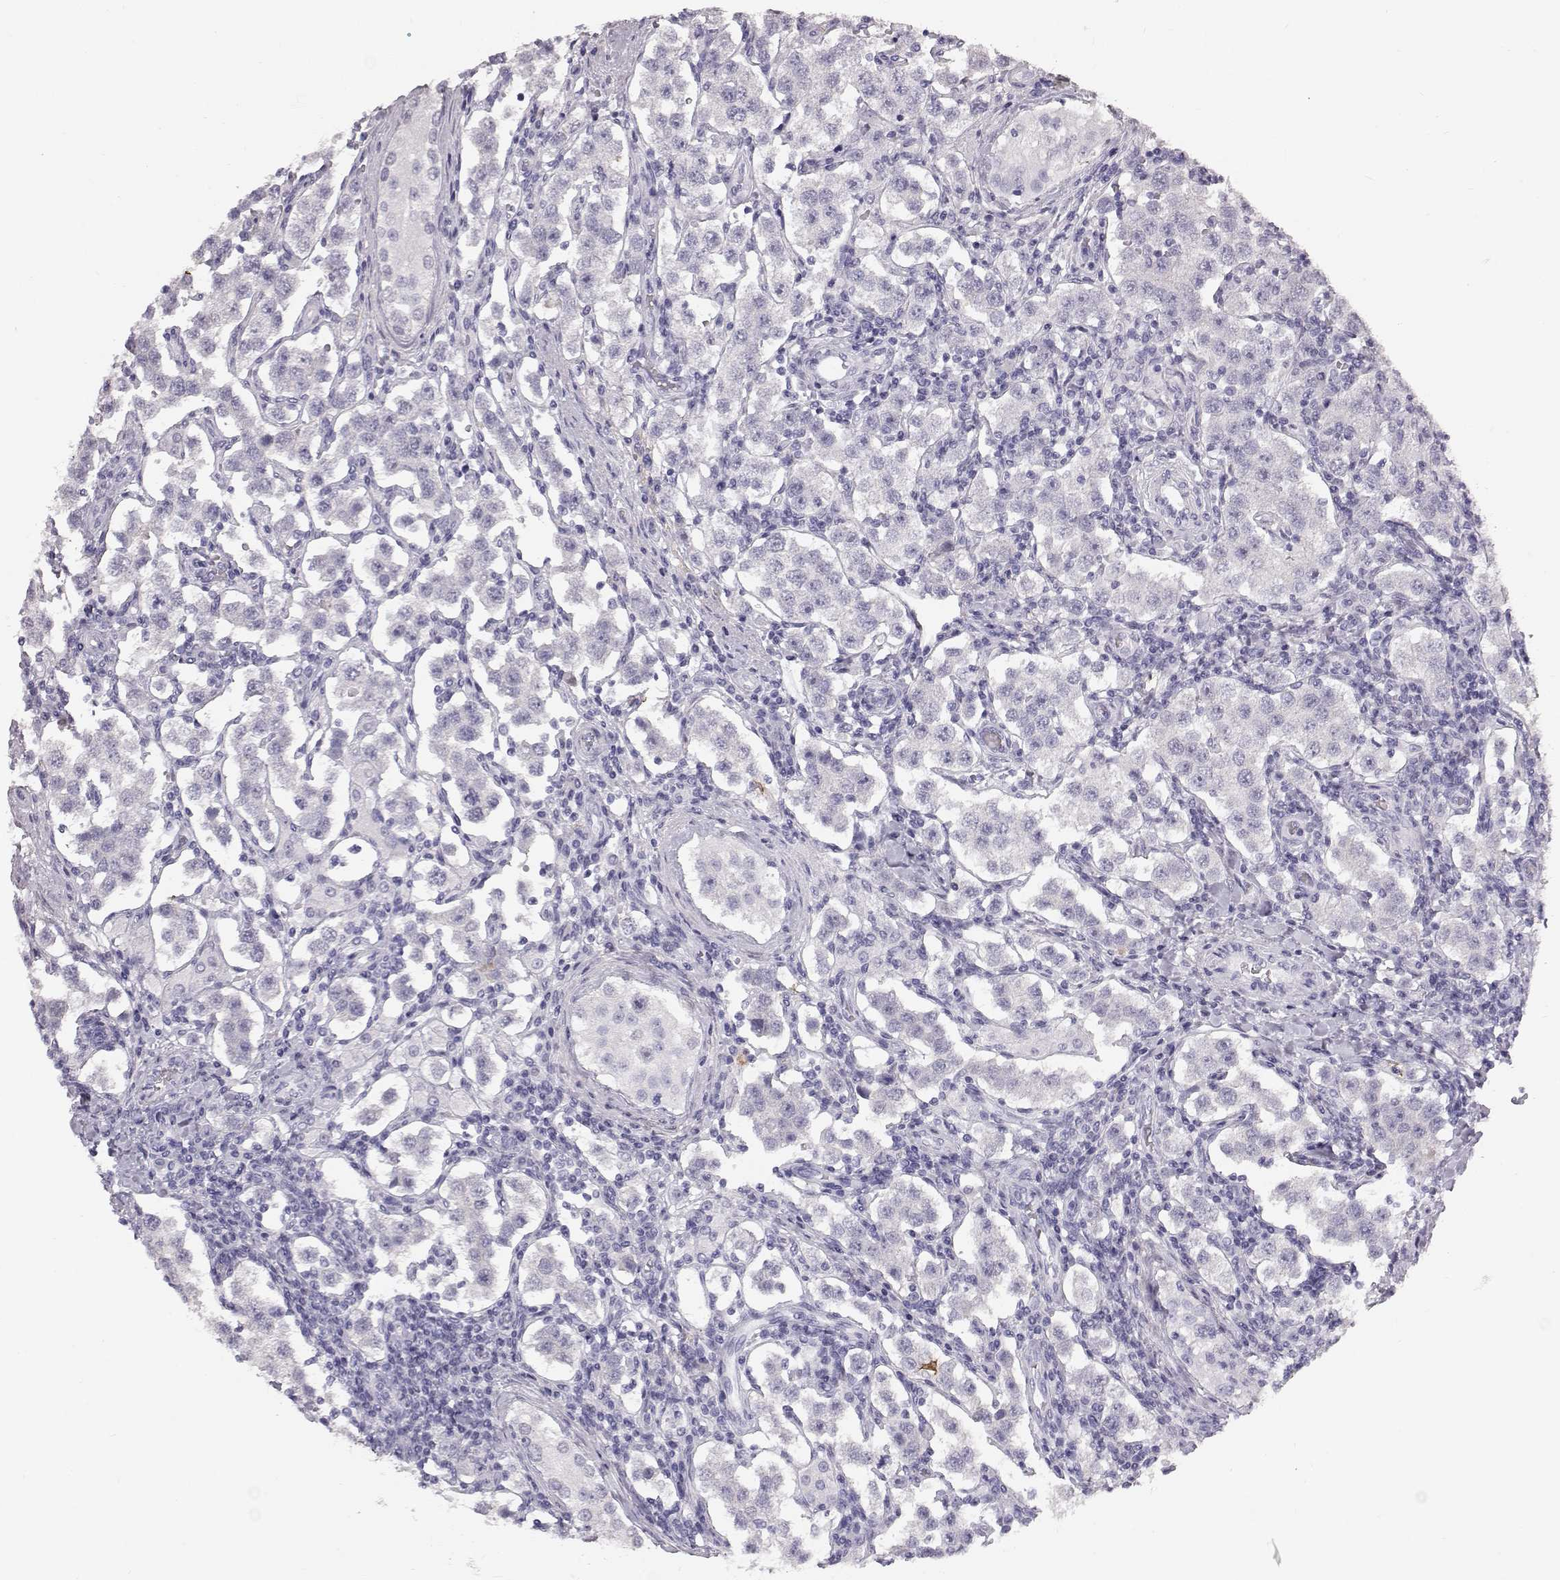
{"staining": {"intensity": "negative", "quantity": "none", "location": "none"}, "tissue": "testis cancer", "cell_type": "Tumor cells", "image_type": "cancer", "snomed": [{"axis": "morphology", "description": "Seminoma, NOS"}, {"axis": "topography", "description": "Testis"}], "caption": "There is no significant staining in tumor cells of testis cancer (seminoma). (DAB (3,3'-diaminobenzidine) immunohistochemistry (IHC) visualized using brightfield microscopy, high magnification).", "gene": "KRTAP16-1", "patient": {"sex": "male", "age": 37}}